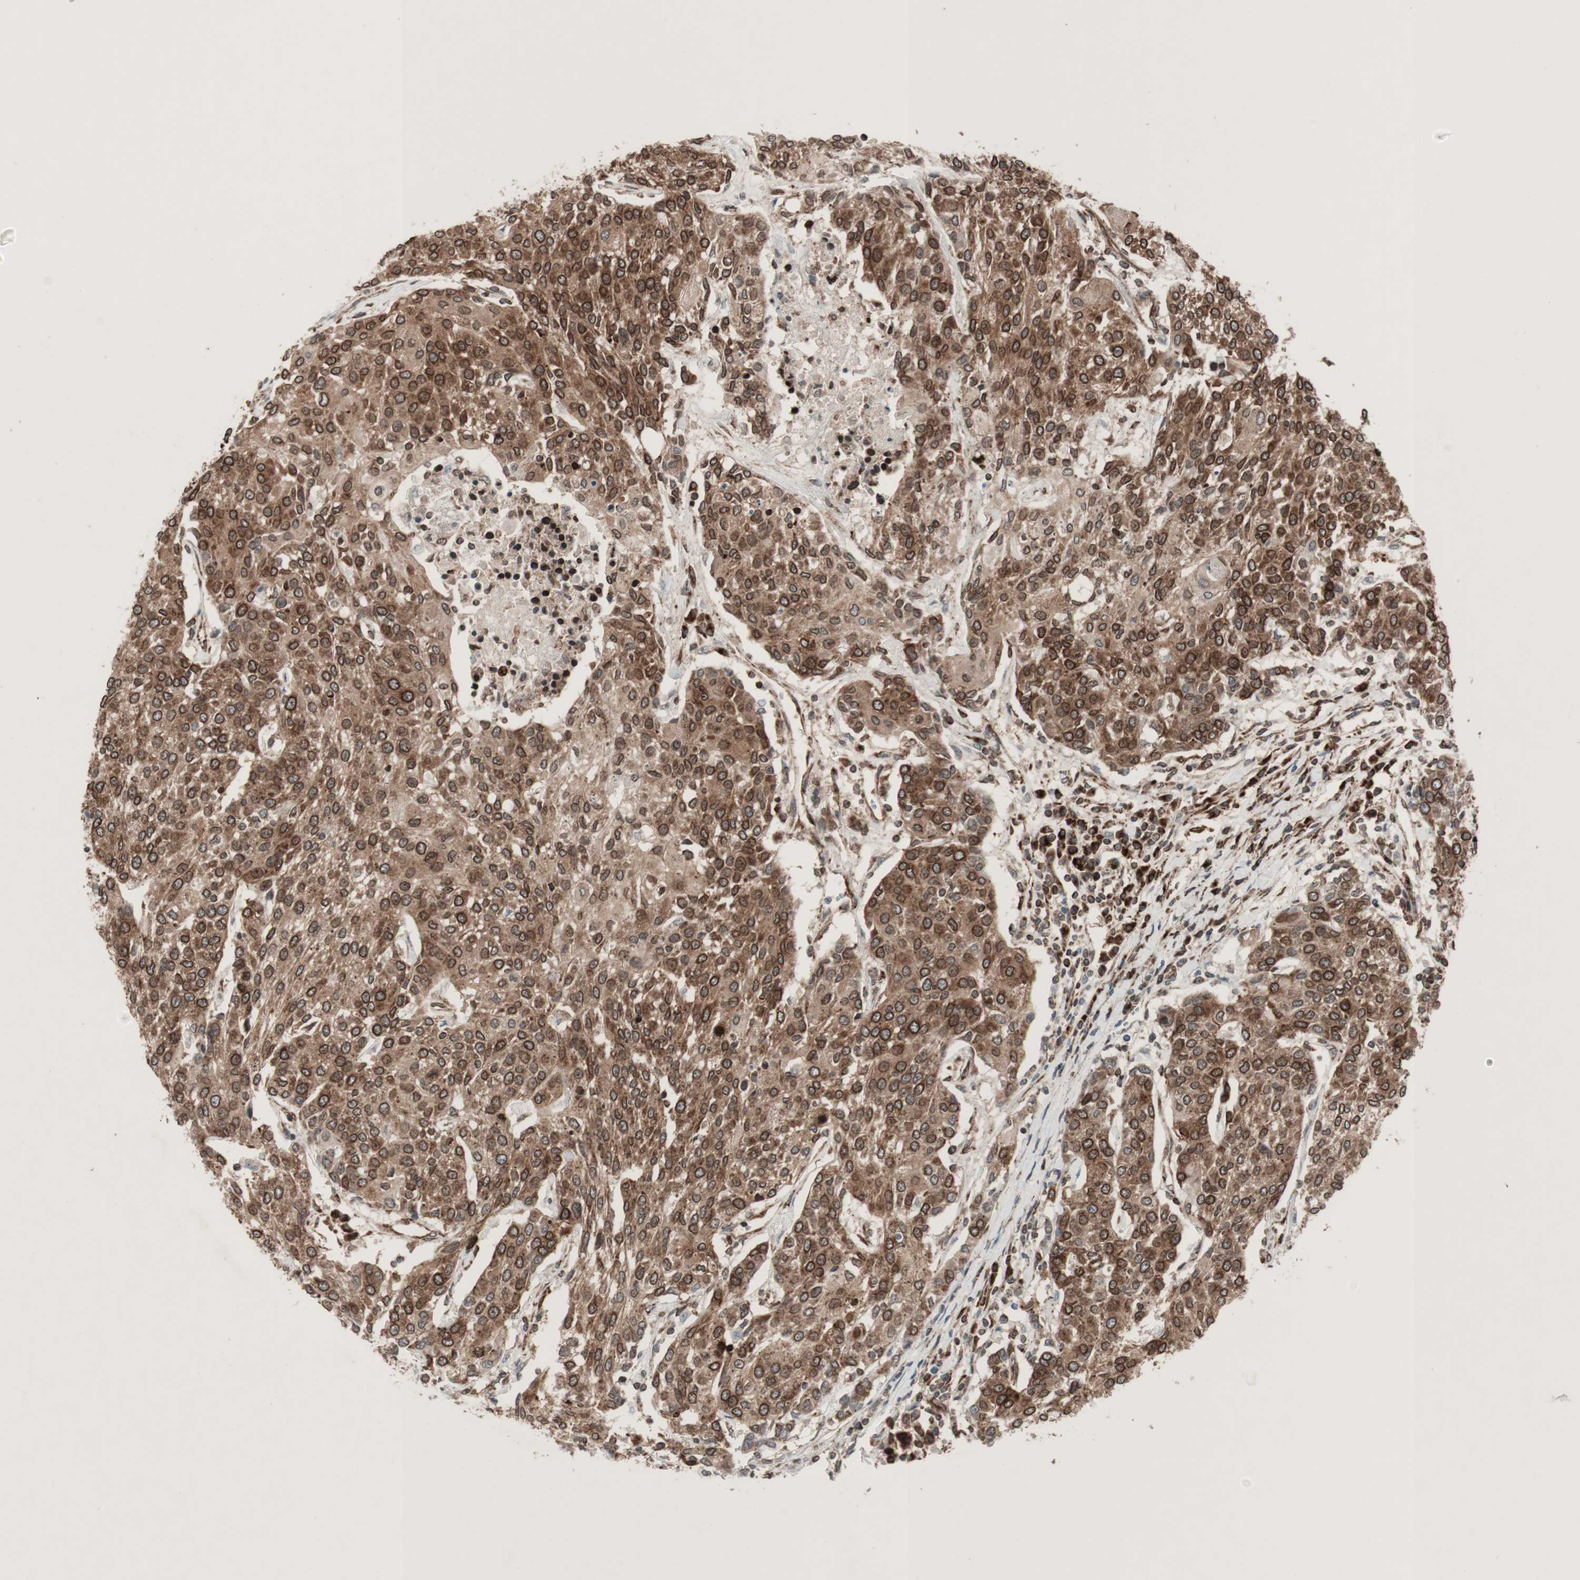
{"staining": {"intensity": "strong", "quantity": ">75%", "location": "cytoplasmic/membranous,nuclear"}, "tissue": "urothelial cancer", "cell_type": "Tumor cells", "image_type": "cancer", "snomed": [{"axis": "morphology", "description": "Urothelial carcinoma, High grade"}, {"axis": "topography", "description": "Urinary bladder"}], "caption": "Protein analysis of high-grade urothelial carcinoma tissue displays strong cytoplasmic/membranous and nuclear positivity in approximately >75% of tumor cells. (DAB (3,3'-diaminobenzidine) = brown stain, brightfield microscopy at high magnification).", "gene": "NUP62", "patient": {"sex": "female", "age": 85}}